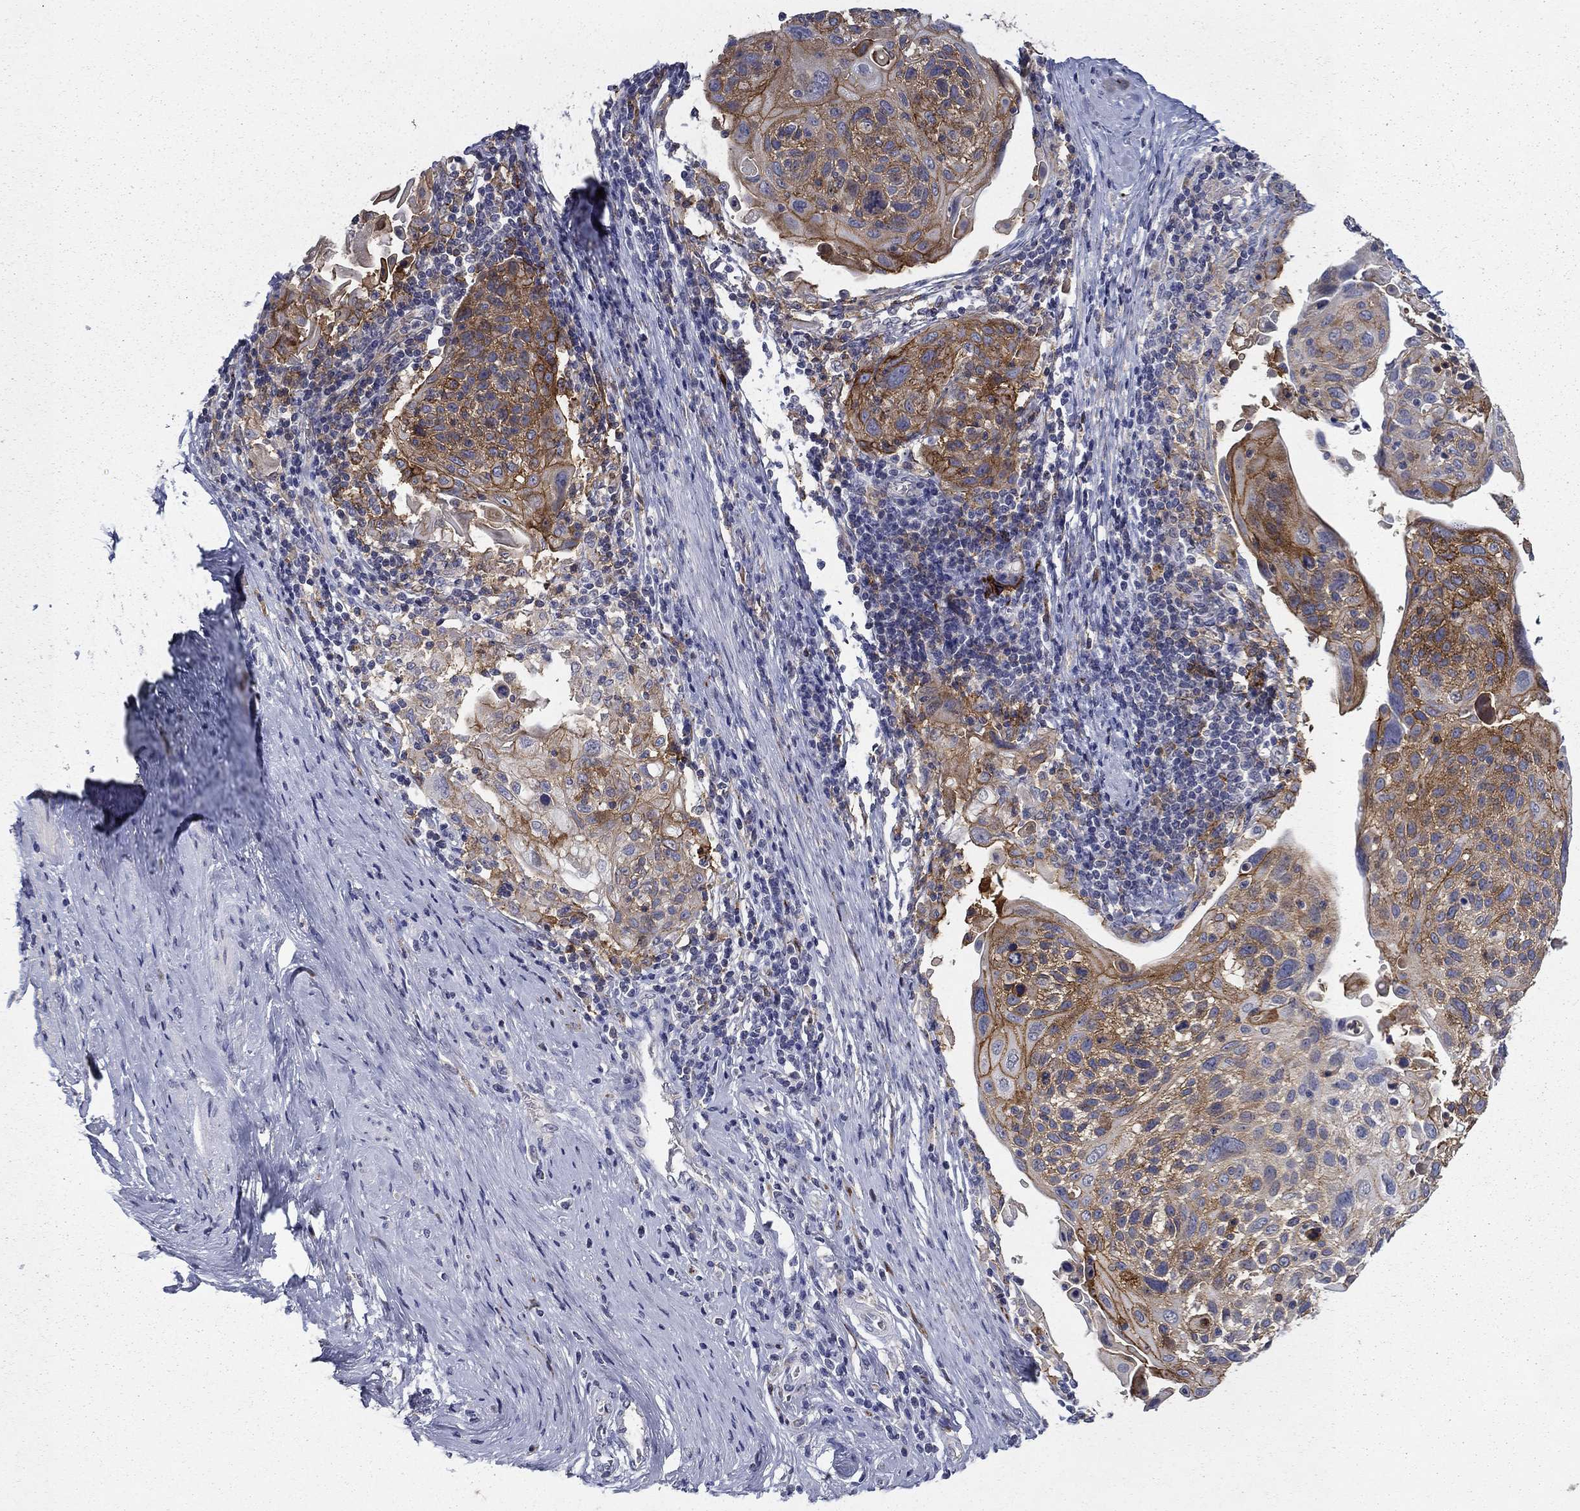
{"staining": {"intensity": "strong", "quantity": ">75%", "location": "cytoplasmic/membranous"}, "tissue": "cervical cancer", "cell_type": "Tumor cells", "image_type": "cancer", "snomed": [{"axis": "morphology", "description": "Squamous cell carcinoma, NOS"}, {"axis": "topography", "description": "Cervix"}], "caption": "IHC of cervical cancer (squamous cell carcinoma) exhibits high levels of strong cytoplasmic/membranous positivity in about >75% of tumor cells.", "gene": "CD274", "patient": {"sex": "female", "age": 36}}